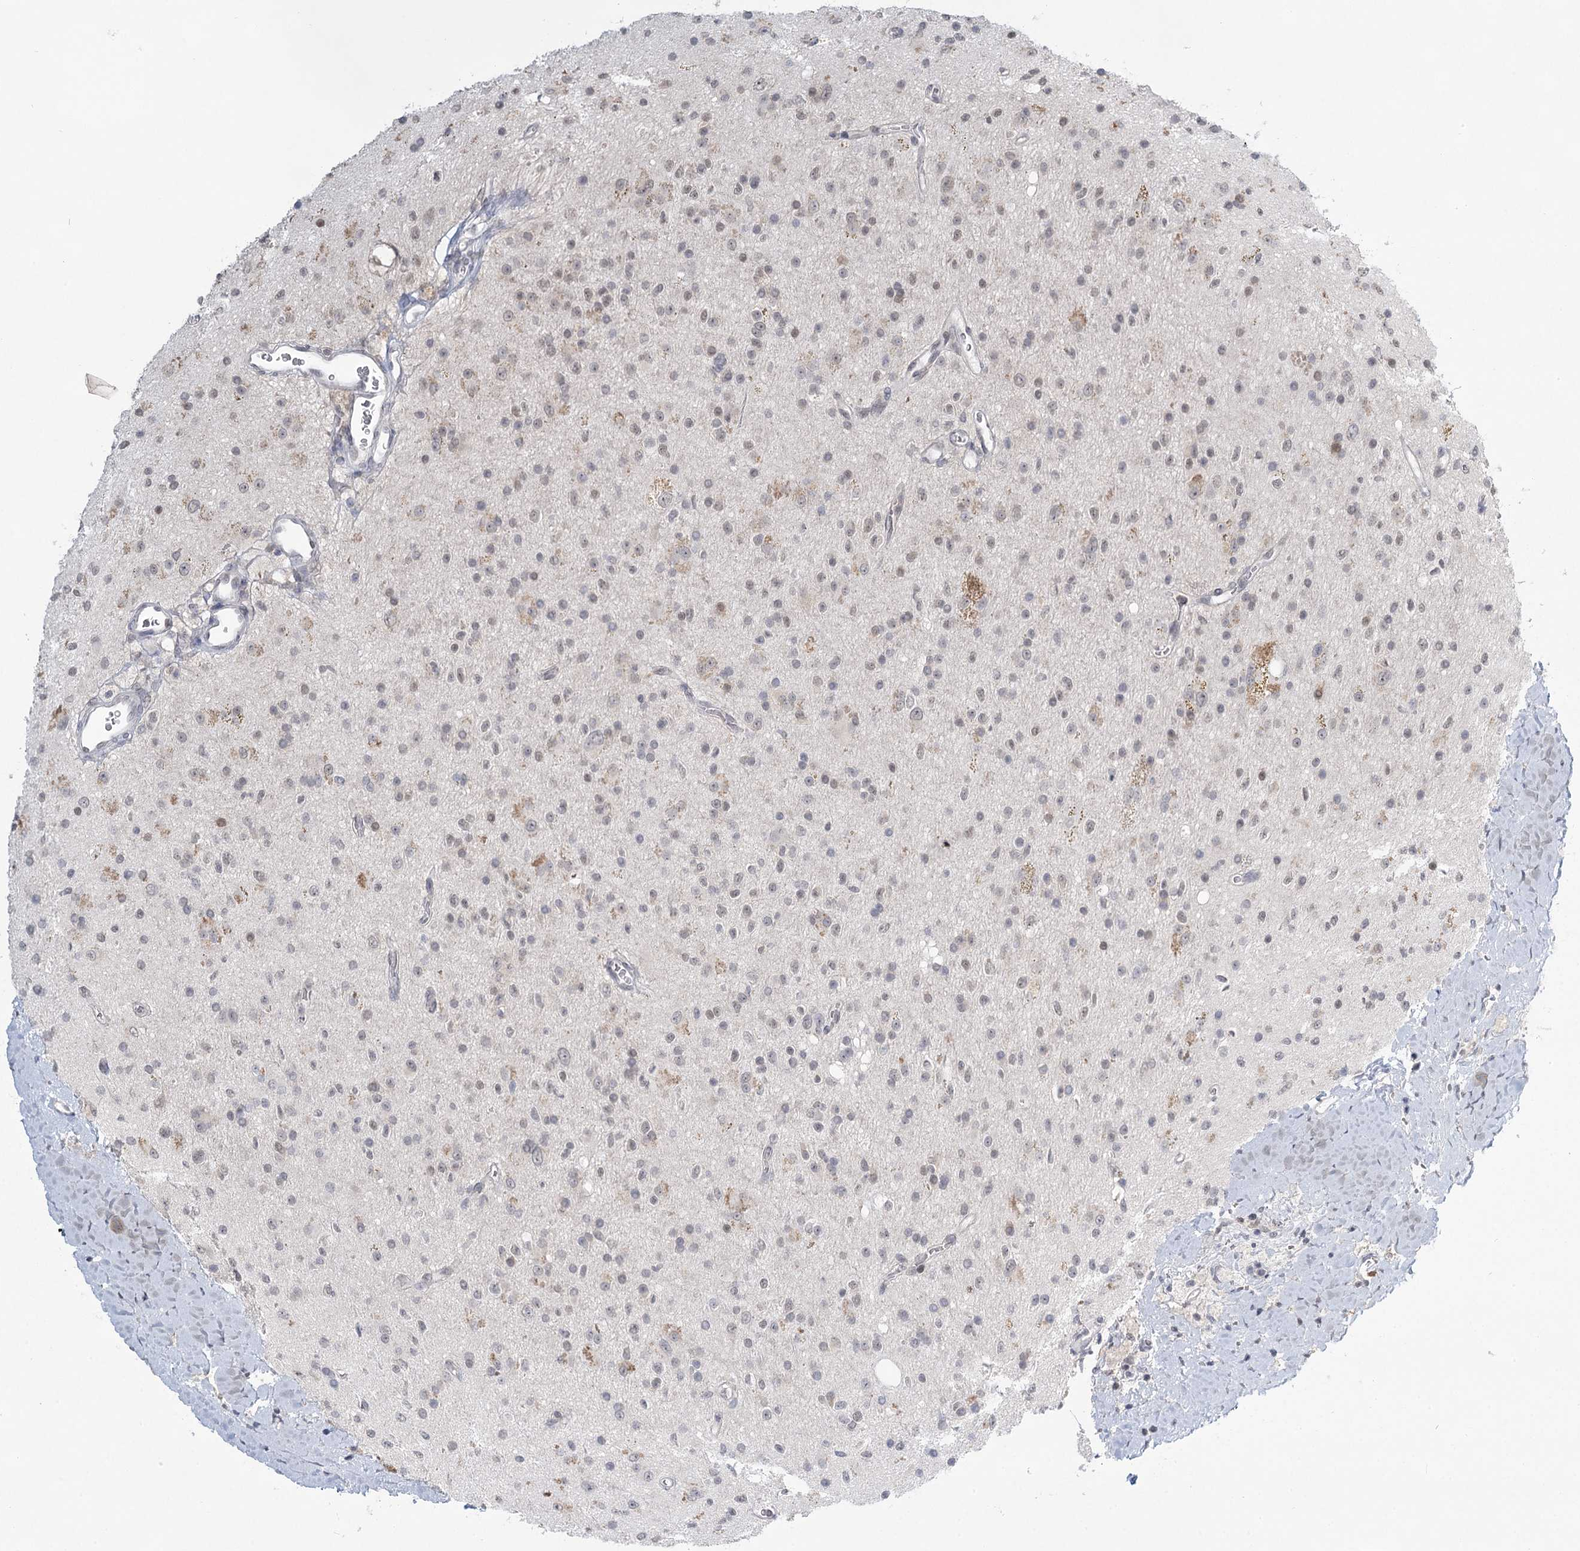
{"staining": {"intensity": "negative", "quantity": "none", "location": "none"}, "tissue": "glioma", "cell_type": "Tumor cells", "image_type": "cancer", "snomed": [{"axis": "morphology", "description": "Glioma, malignant, High grade"}, {"axis": "topography", "description": "Brain"}], "caption": "There is no significant positivity in tumor cells of glioma.", "gene": "TMEM70", "patient": {"sex": "male", "age": 34}}